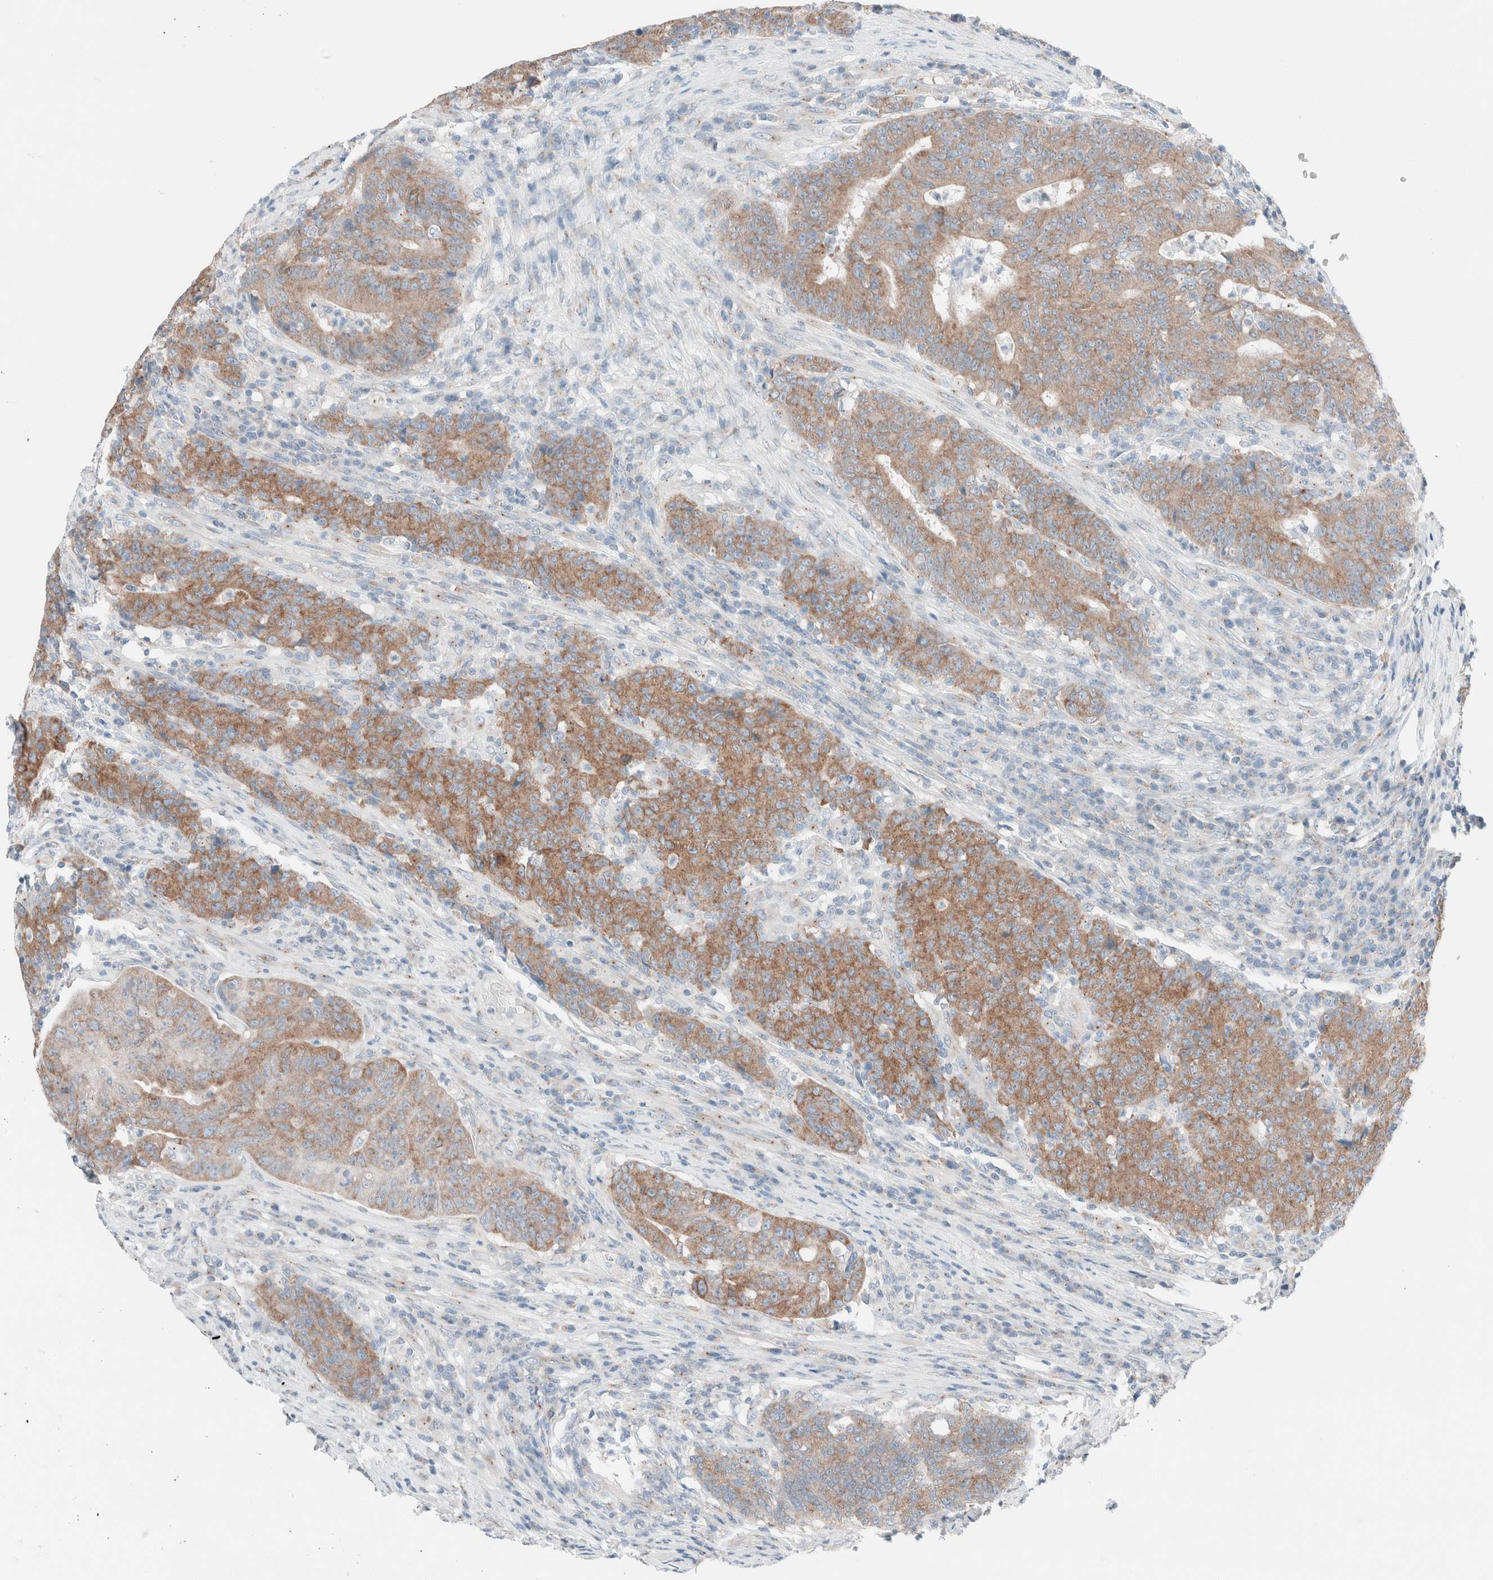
{"staining": {"intensity": "moderate", "quantity": ">75%", "location": "cytoplasmic/membranous"}, "tissue": "colorectal cancer", "cell_type": "Tumor cells", "image_type": "cancer", "snomed": [{"axis": "morphology", "description": "Normal tissue, NOS"}, {"axis": "morphology", "description": "Adenocarcinoma, NOS"}, {"axis": "topography", "description": "Colon"}], "caption": "IHC staining of colorectal cancer, which reveals medium levels of moderate cytoplasmic/membranous staining in approximately >75% of tumor cells indicating moderate cytoplasmic/membranous protein positivity. The staining was performed using DAB (brown) for protein detection and nuclei were counterstained in hematoxylin (blue).", "gene": "CASC3", "patient": {"sex": "female", "age": 75}}